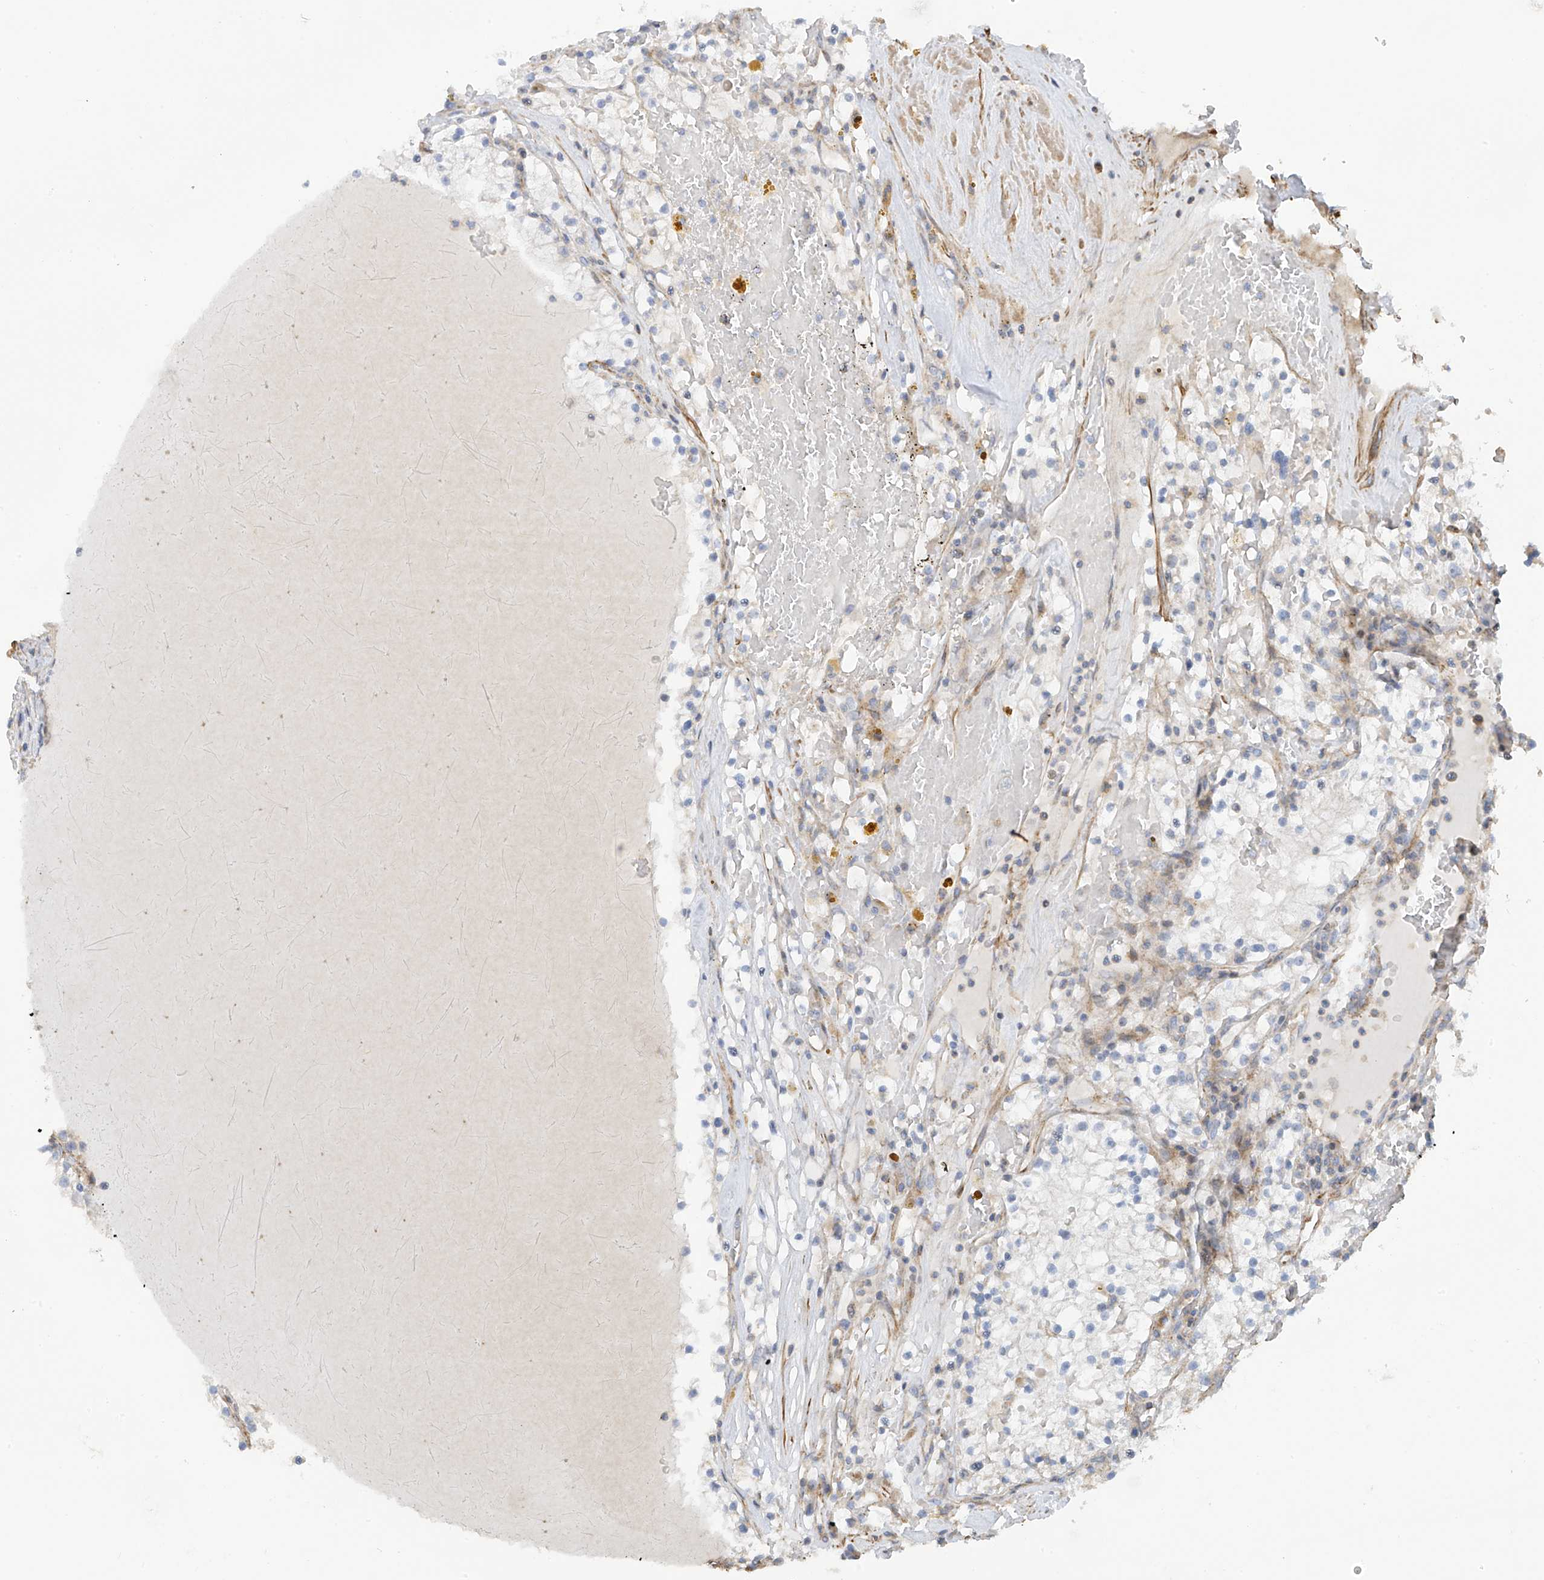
{"staining": {"intensity": "negative", "quantity": "none", "location": "none"}, "tissue": "renal cancer", "cell_type": "Tumor cells", "image_type": "cancer", "snomed": [{"axis": "morphology", "description": "Normal tissue, NOS"}, {"axis": "morphology", "description": "Adenocarcinoma, NOS"}, {"axis": "topography", "description": "Kidney"}], "caption": "Human adenocarcinoma (renal) stained for a protein using IHC displays no positivity in tumor cells.", "gene": "SLC43A3", "patient": {"sex": "male", "age": 68}}